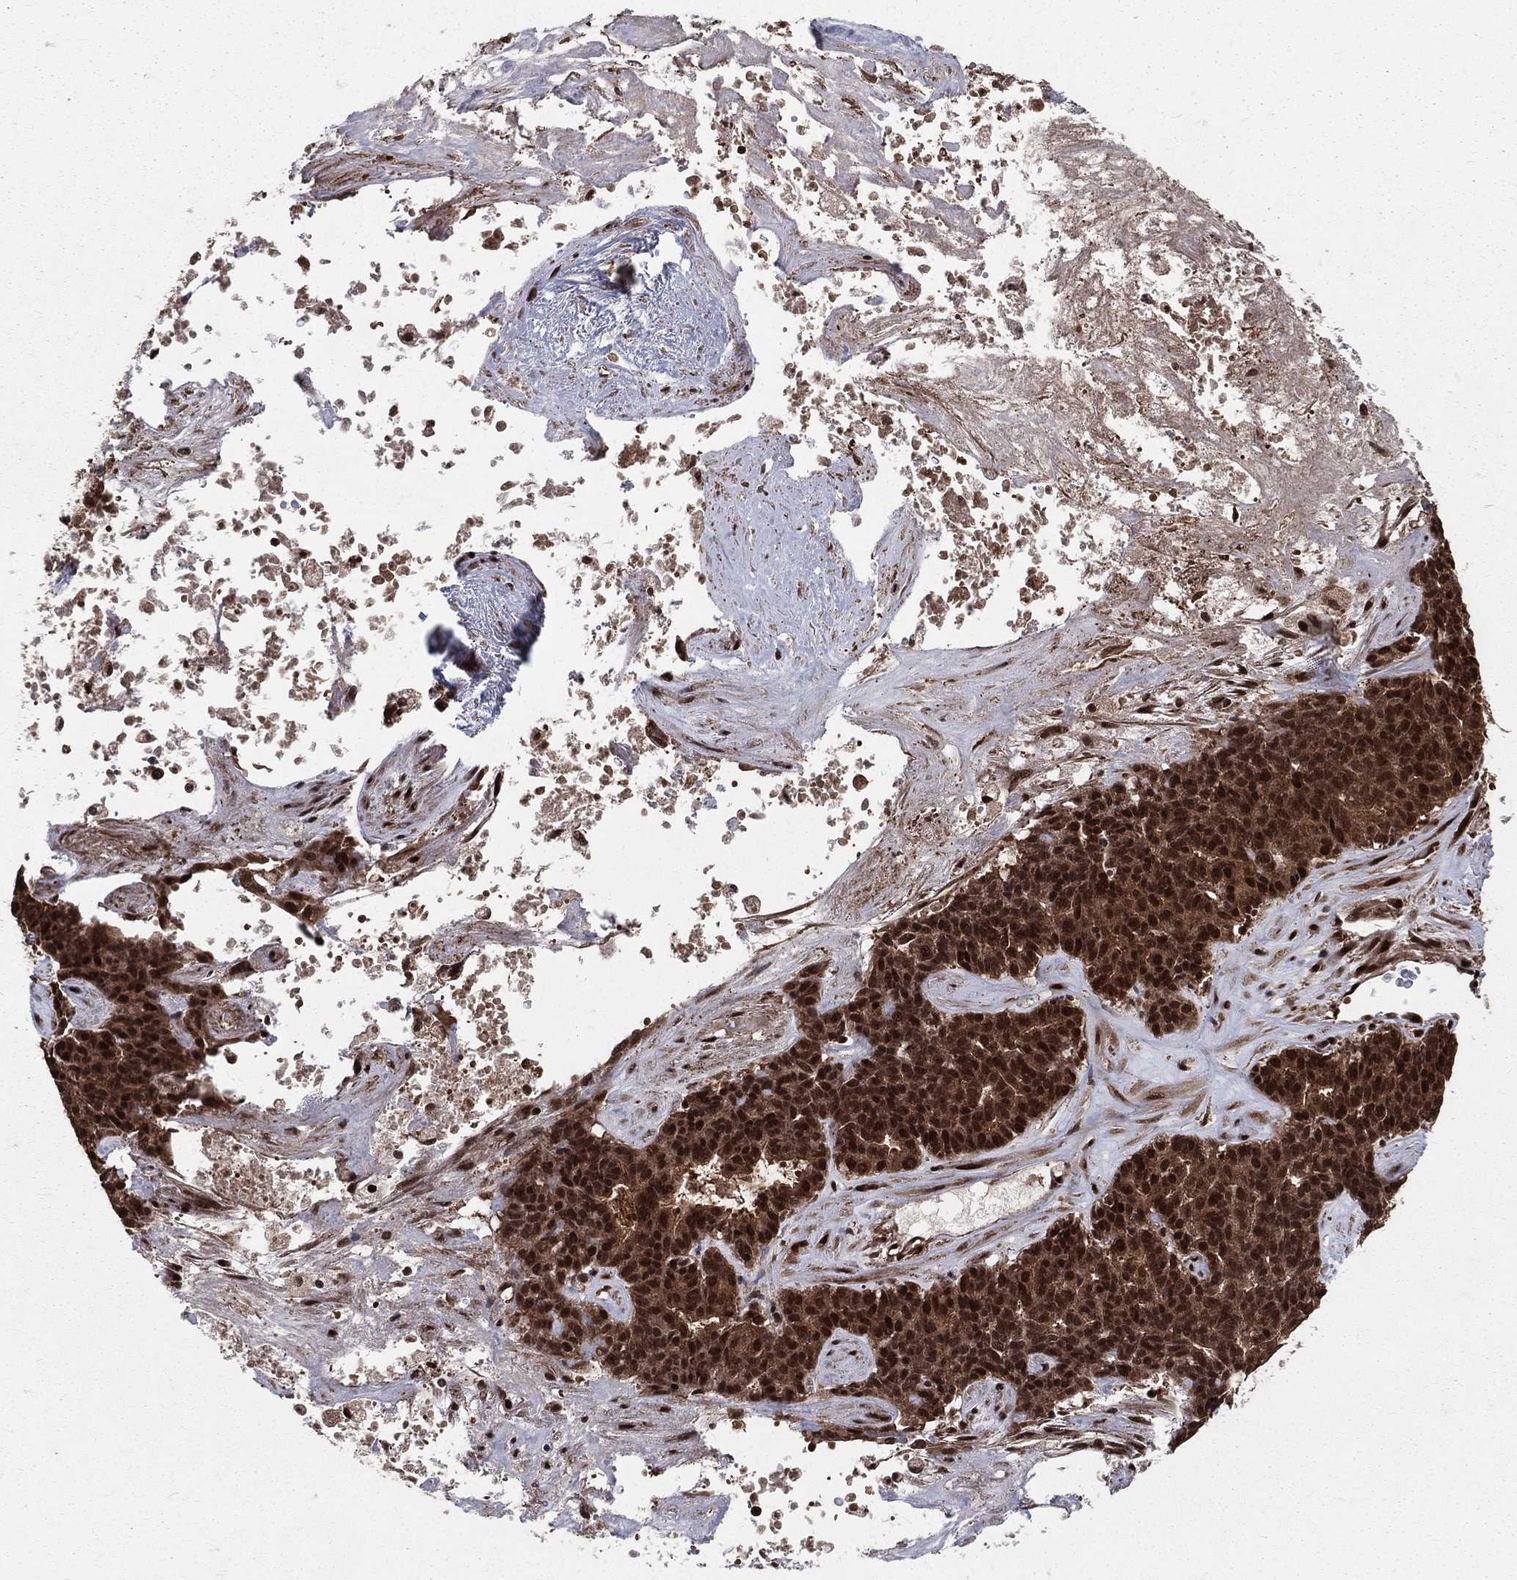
{"staining": {"intensity": "strong", "quantity": ">75%", "location": "cytoplasmic/membranous,nuclear"}, "tissue": "liver cancer", "cell_type": "Tumor cells", "image_type": "cancer", "snomed": [{"axis": "morphology", "description": "Cholangiocarcinoma"}, {"axis": "topography", "description": "Liver"}], "caption": "Strong cytoplasmic/membranous and nuclear positivity is seen in approximately >75% of tumor cells in liver cancer.", "gene": "COPS4", "patient": {"sex": "female", "age": 47}}